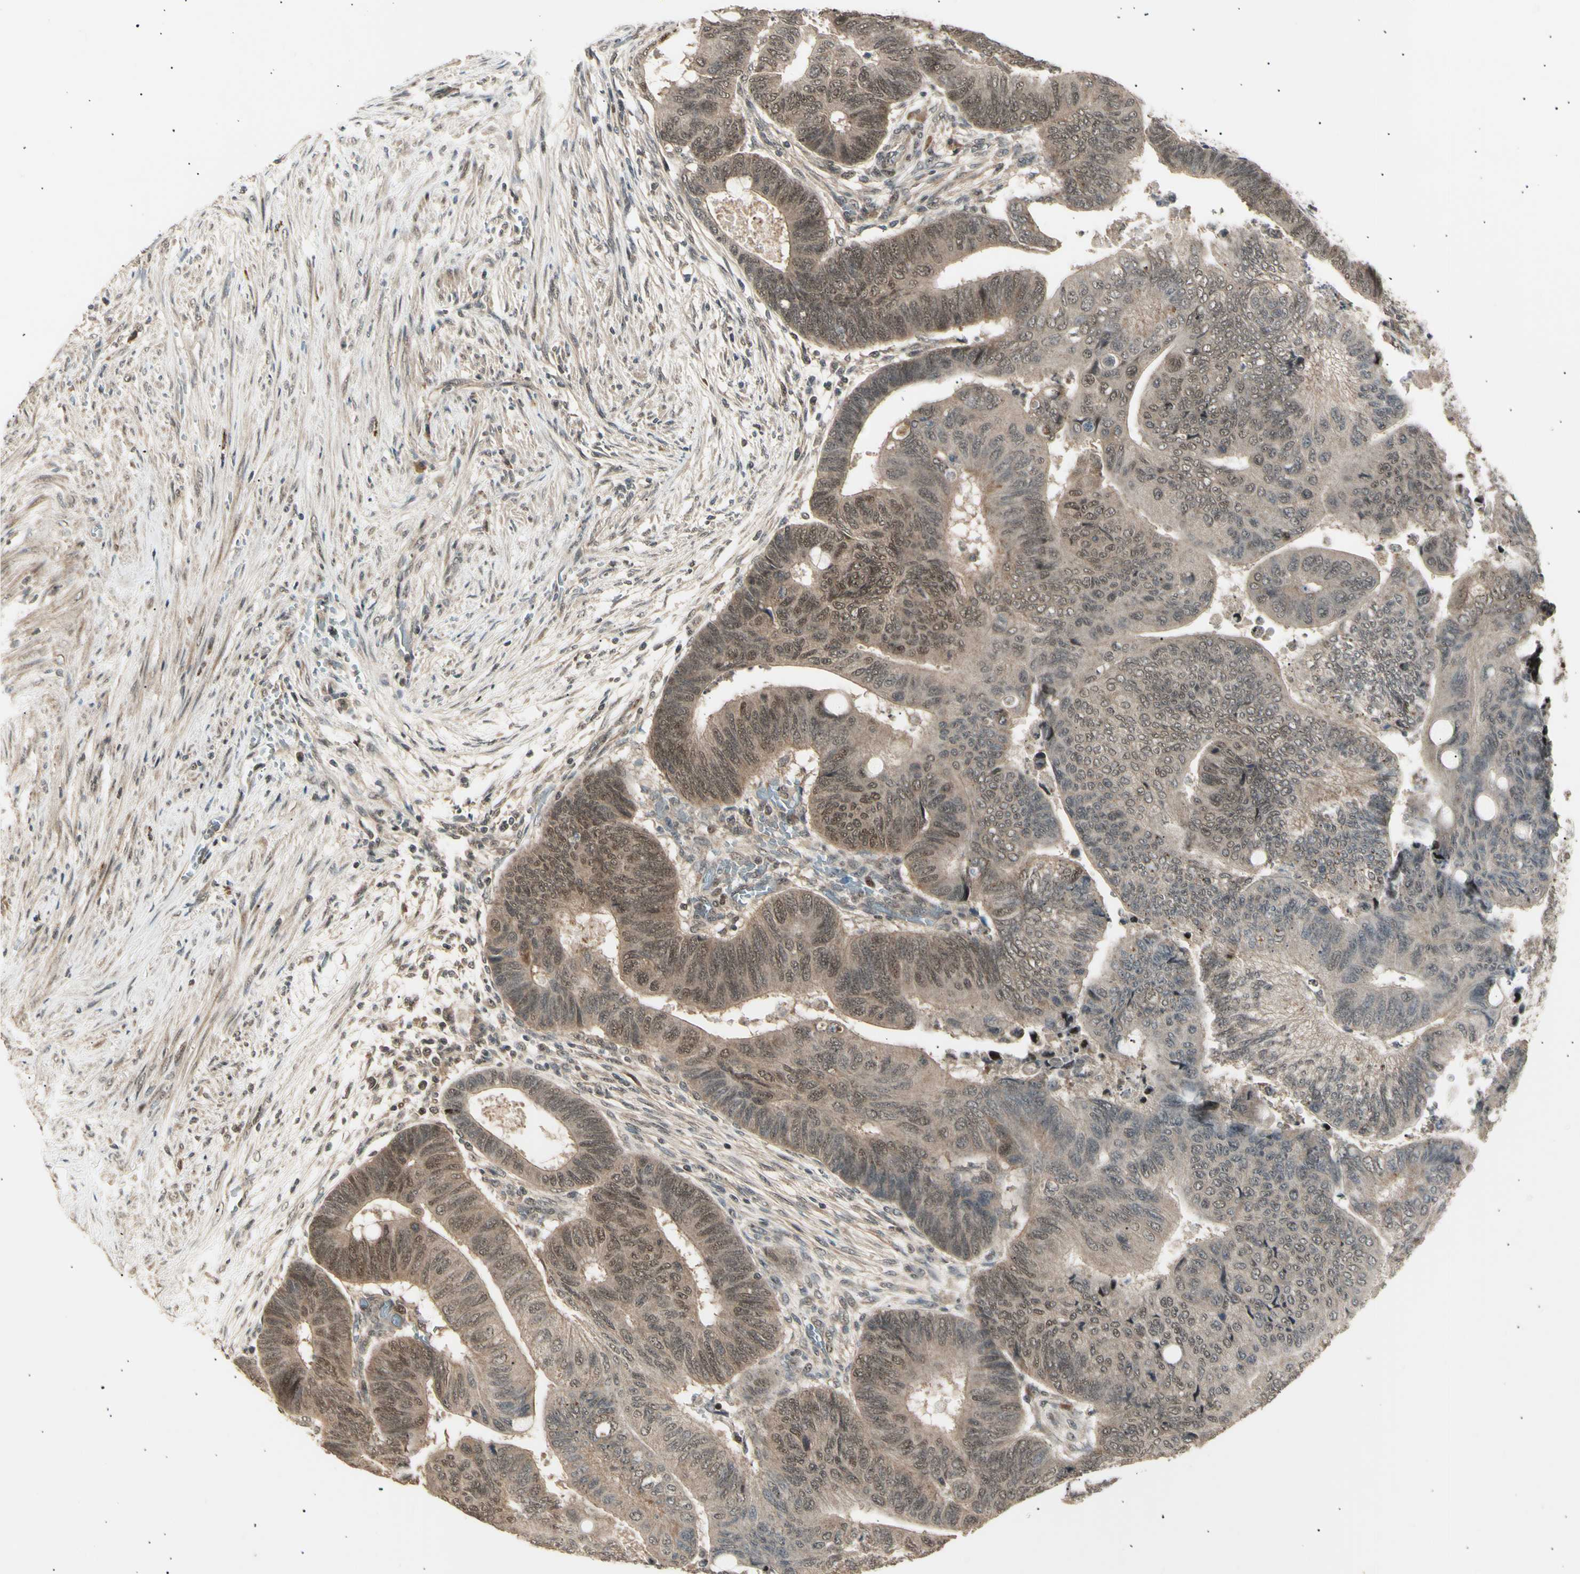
{"staining": {"intensity": "weak", "quantity": ">75%", "location": "cytoplasmic/membranous,nuclear"}, "tissue": "colorectal cancer", "cell_type": "Tumor cells", "image_type": "cancer", "snomed": [{"axis": "morphology", "description": "Normal tissue, NOS"}, {"axis": "morphology", "description": "Adenocarcinoma, NOS"}, {"axis": "topography", "description": "Rectum"}, {"axis": "topography", "description": "Peripheral nerve tissue"}], "caption": "Immunohistochemistry micrograph of neoplastic tissue: colorectal adenocarcinoma stained using IHC demonstrates low levels of weak protein expression localized specifically in the cytoplasmic/membranous and nuclear of tumor cells, appearing as a cytoplasmic/membranous and nuclear brown color.", "gene": "NUAK2", "patient": {"sex": "male", "age": 92}}